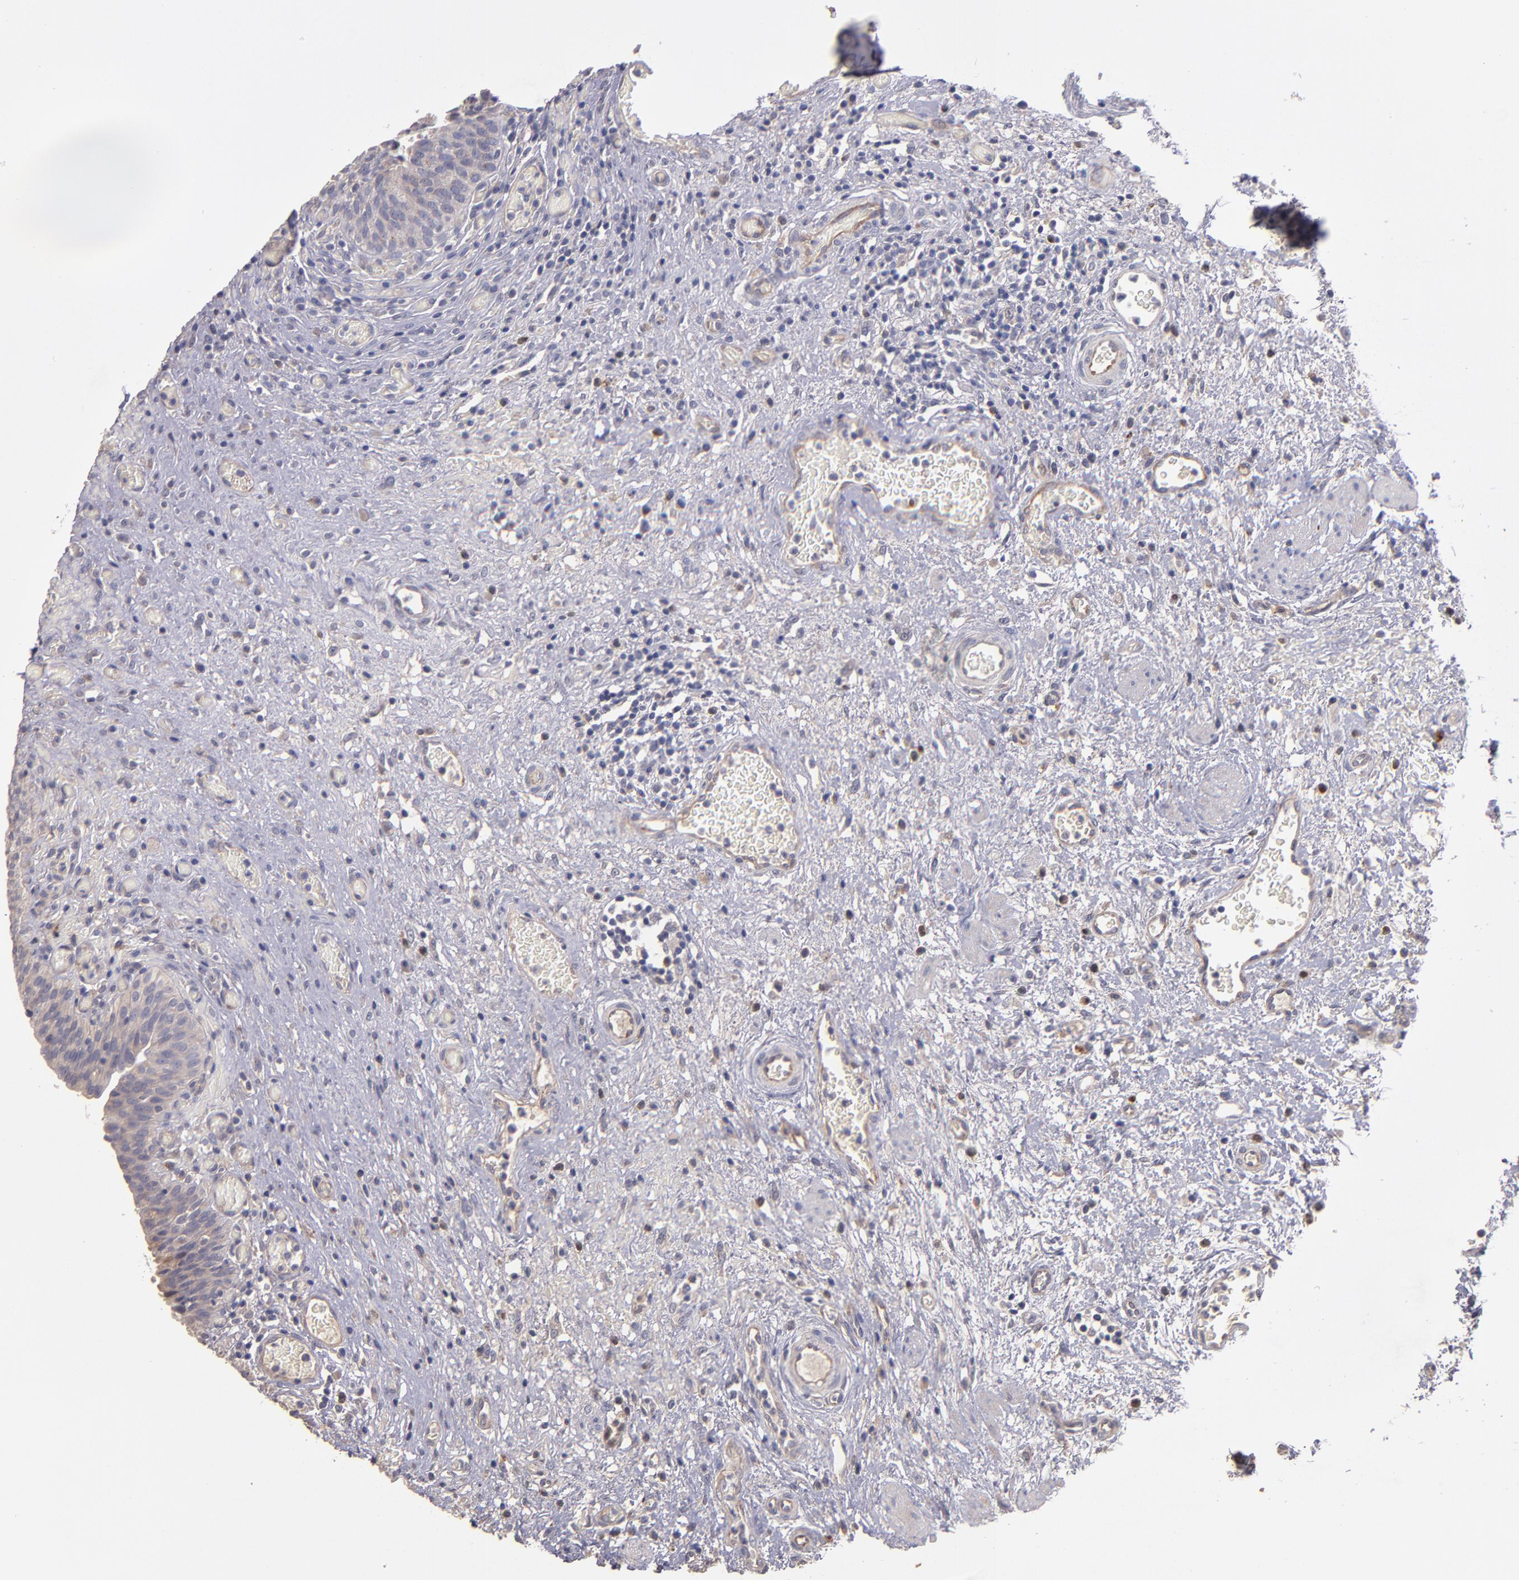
{"staining": {"intensity": "weak", "quantity": ">75%", "location": "cytoplasmic/membranous"}, "tissue": "urinary bladder", "cell_type": "Urothelial cells", "image_type": "normal", "snomed": [{"axis": "morphology", "description": "Normal tissue, NOS"}, {"axis": "morphology", "description": "Urothelial carcinoma, High grade"}, {"axis": "topography", "description": "Urinary bladder"}], "caption": "Immunohistochemistry (IHC) of benign human urinary bladder reveals low levels of weak cytoplasmic/membranous positivity in approximately >75% of urothelial cells. (DAB (3,3'-diaminobenzidine) = brown stain, brightfield microscopy at high magnification).", "gene": "MAGEE1", "patient": {"sex": "male", "age": 51}}